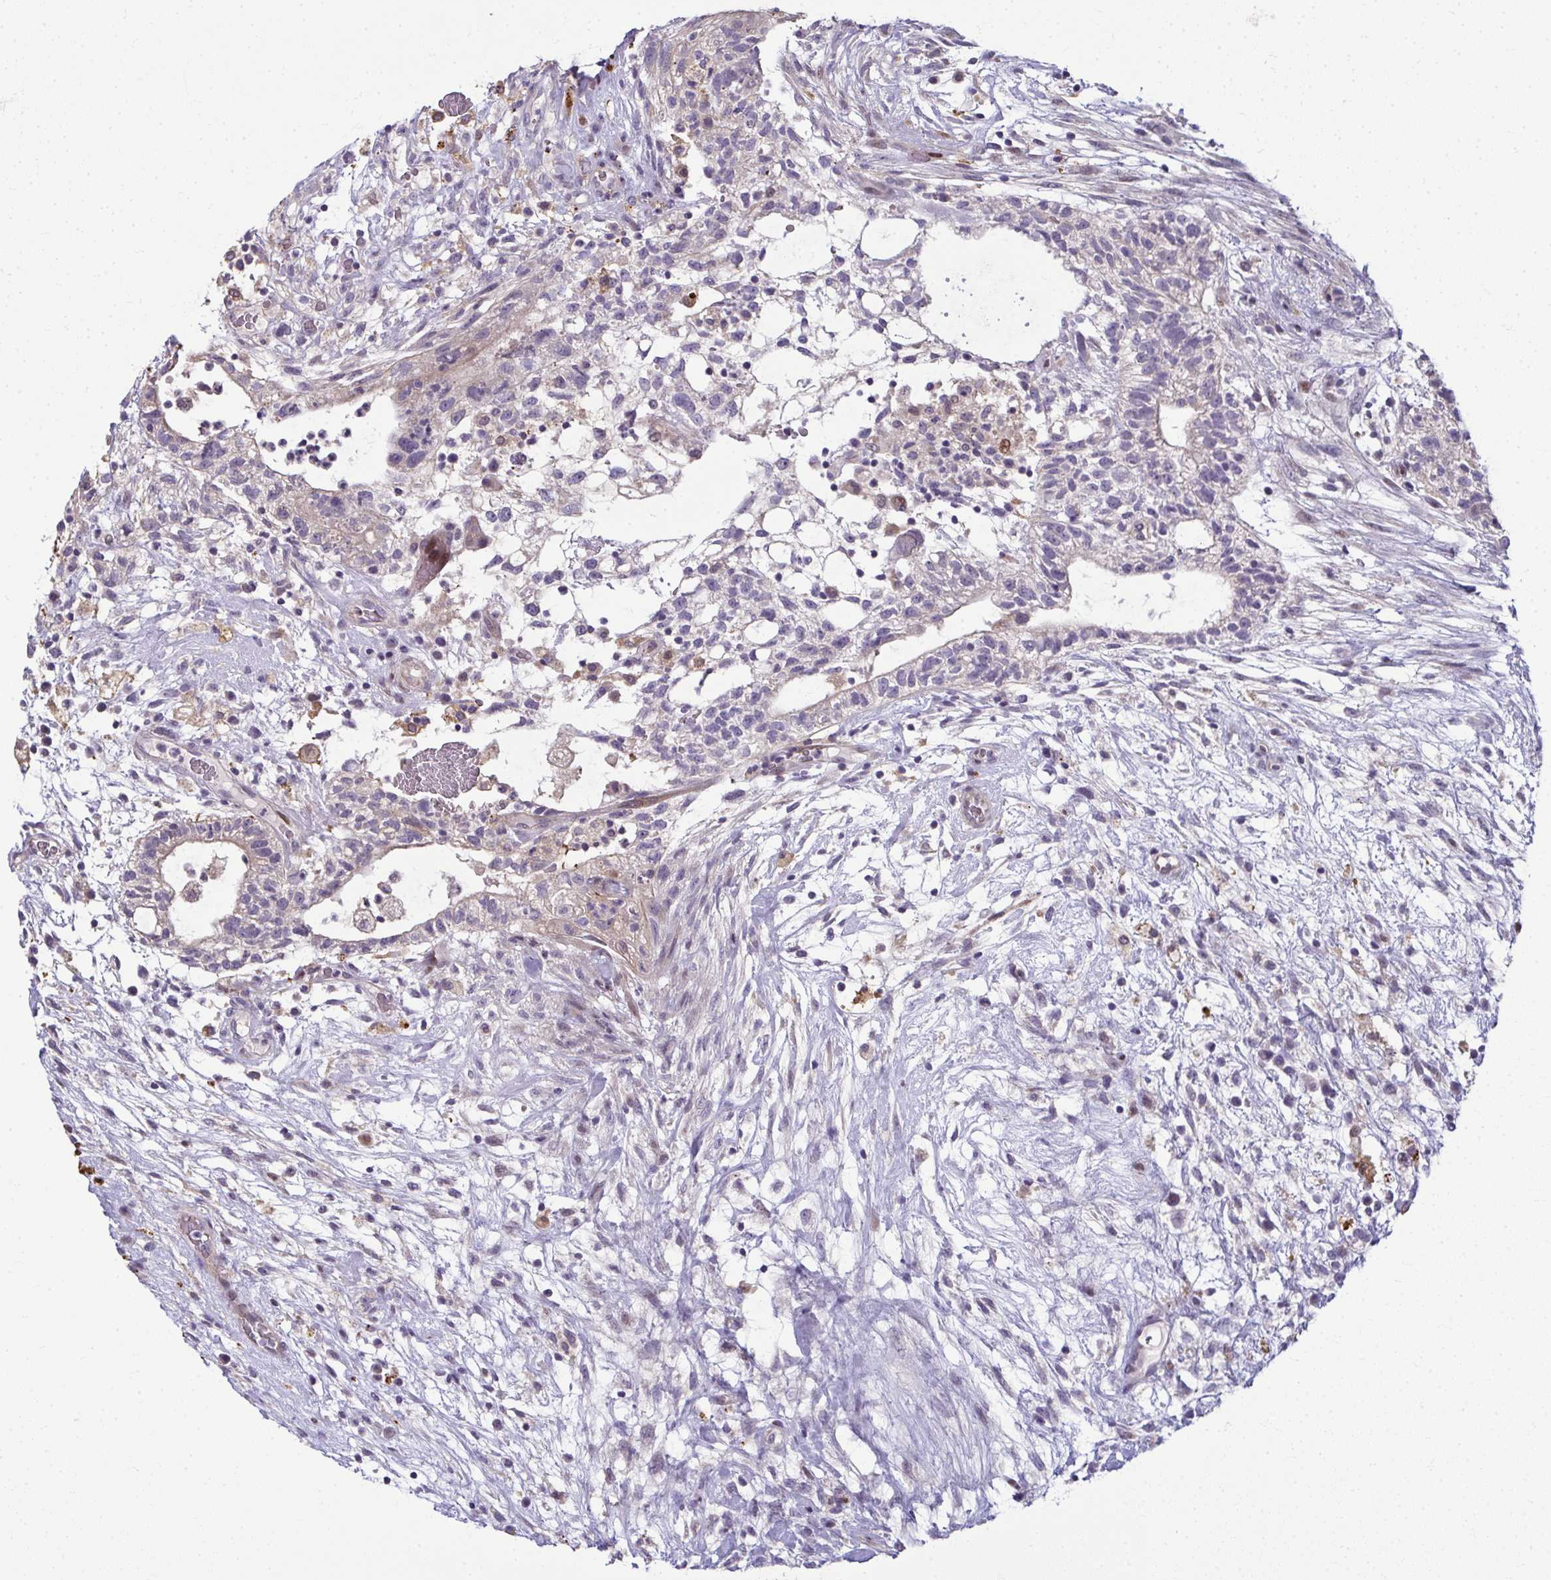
{"staining": {"intensity": "negative", "quantity": "none", "location": "none"}, "tissue": "testis cancer", "cell_type": "Tumor cells", "image_type": "cancer", "snomed": [{"axis": "morphology", "description": "Carcinoma, Embryonal, NOS"}, {"axis": "topography", "description": "Testis"}], "caption": "An IHC image of testis cancer is shown. There is no staining in tumor cells of testis cancer.", "gene": "ODF1", "patient": {"sex": "male", "age": 32}}